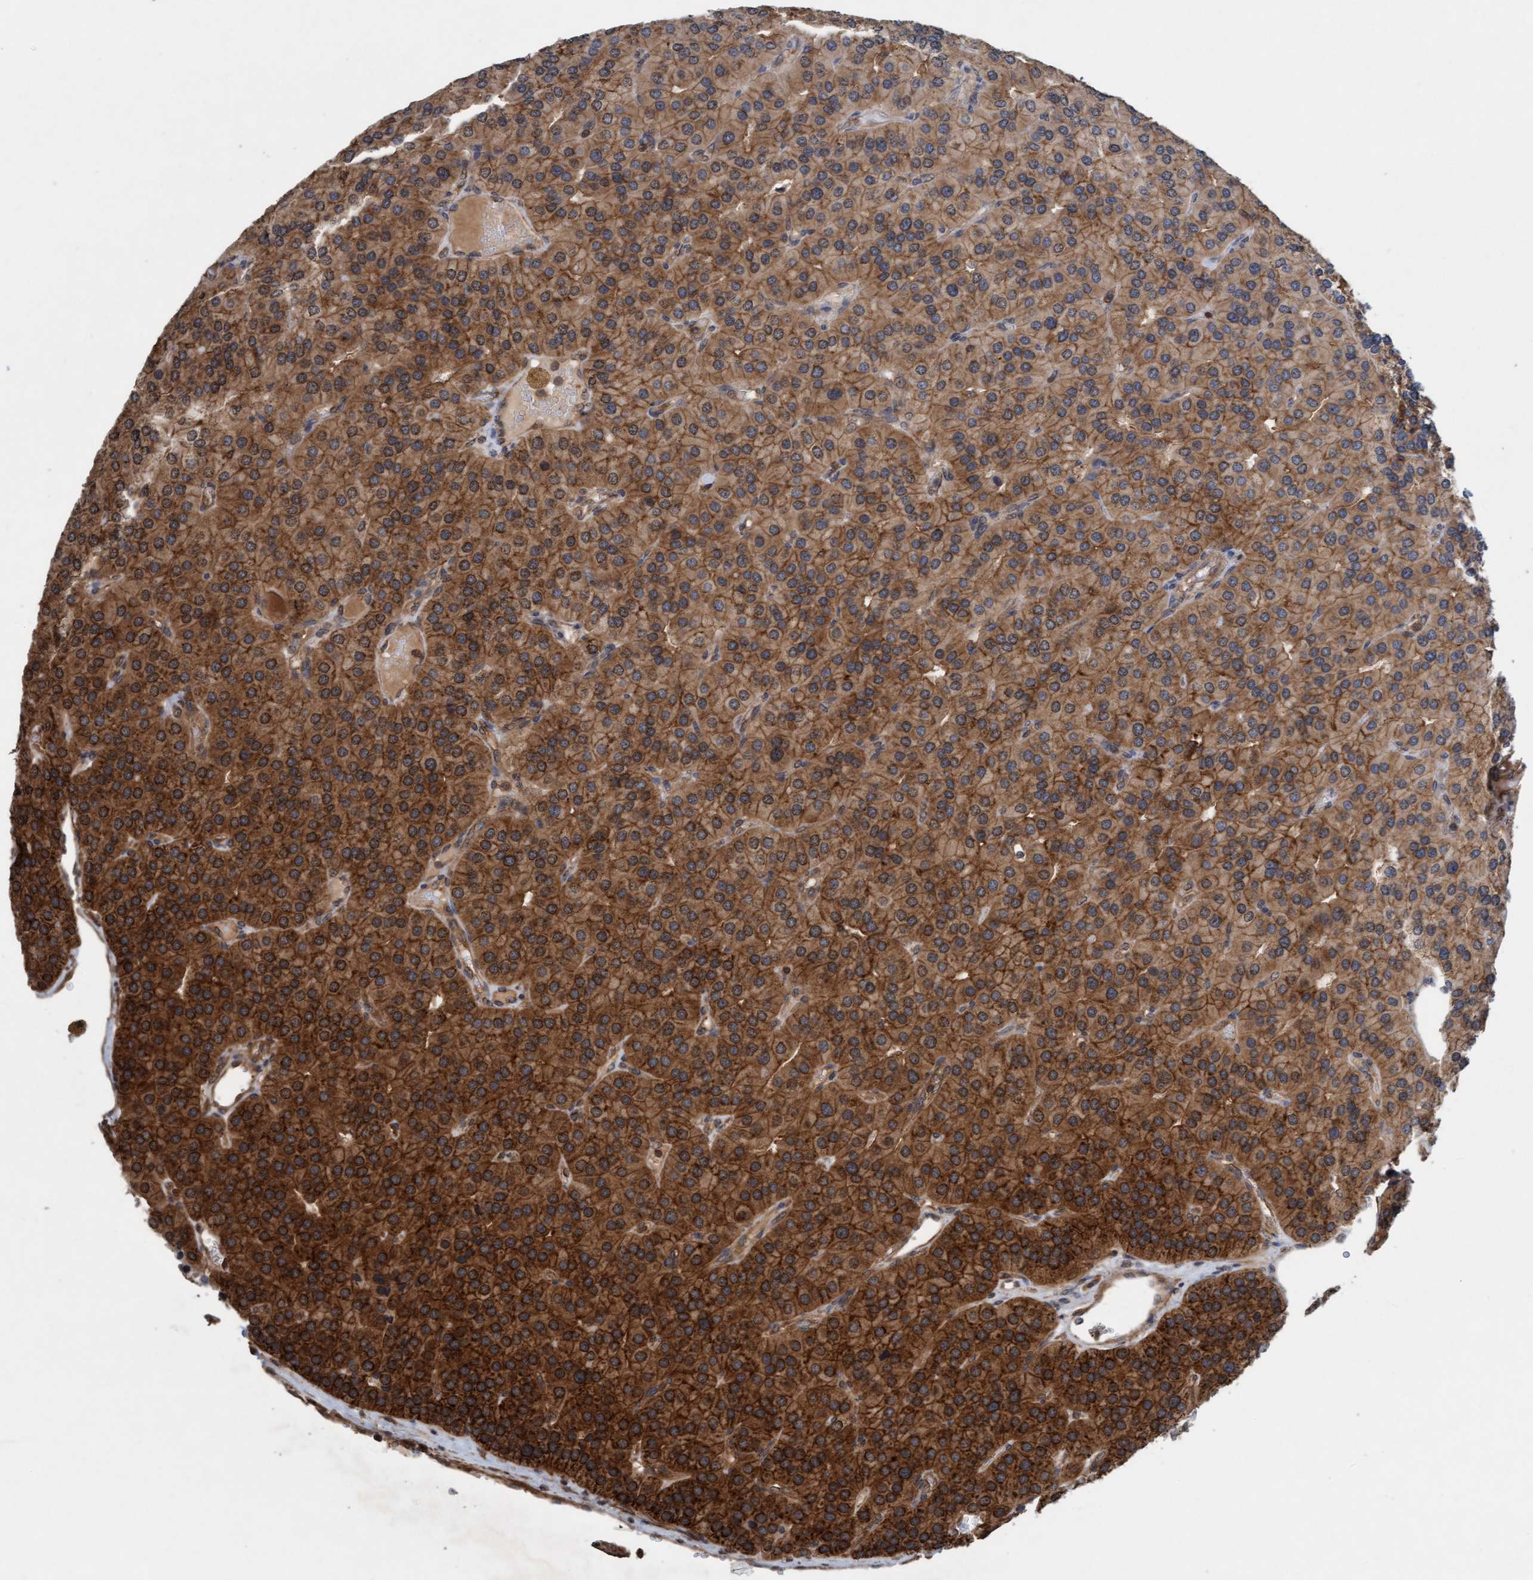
{"staining": {"intensity": "strong", "quantity": ">75%", "location": "cytoplasmic/membranous"}, "tissue": "parathyroid gland", "cell_type": "Glandular cells", "image_type": "normal", "snomed": [{"axis": "morphology", "description": "Normal tissue, NOS"}, {"axis": "morphology", "description": "Adenoma, NOS"}, {"axis": "topography", "description": "Parathyroid gland"}], "caption": "IHC (DAB (3,3'-diaminobenzidine)) staining of benign human parathyroid gland shows strong cytoplasmic/membranous protein staining in approximately >75% of glandular cells. Using DAB (brown) and hematoxylin (blue) stains, captured at high magnification using brightfield microscopy.", "gene": "FXR2", "patient": {"sex": "female", "age": 86}}